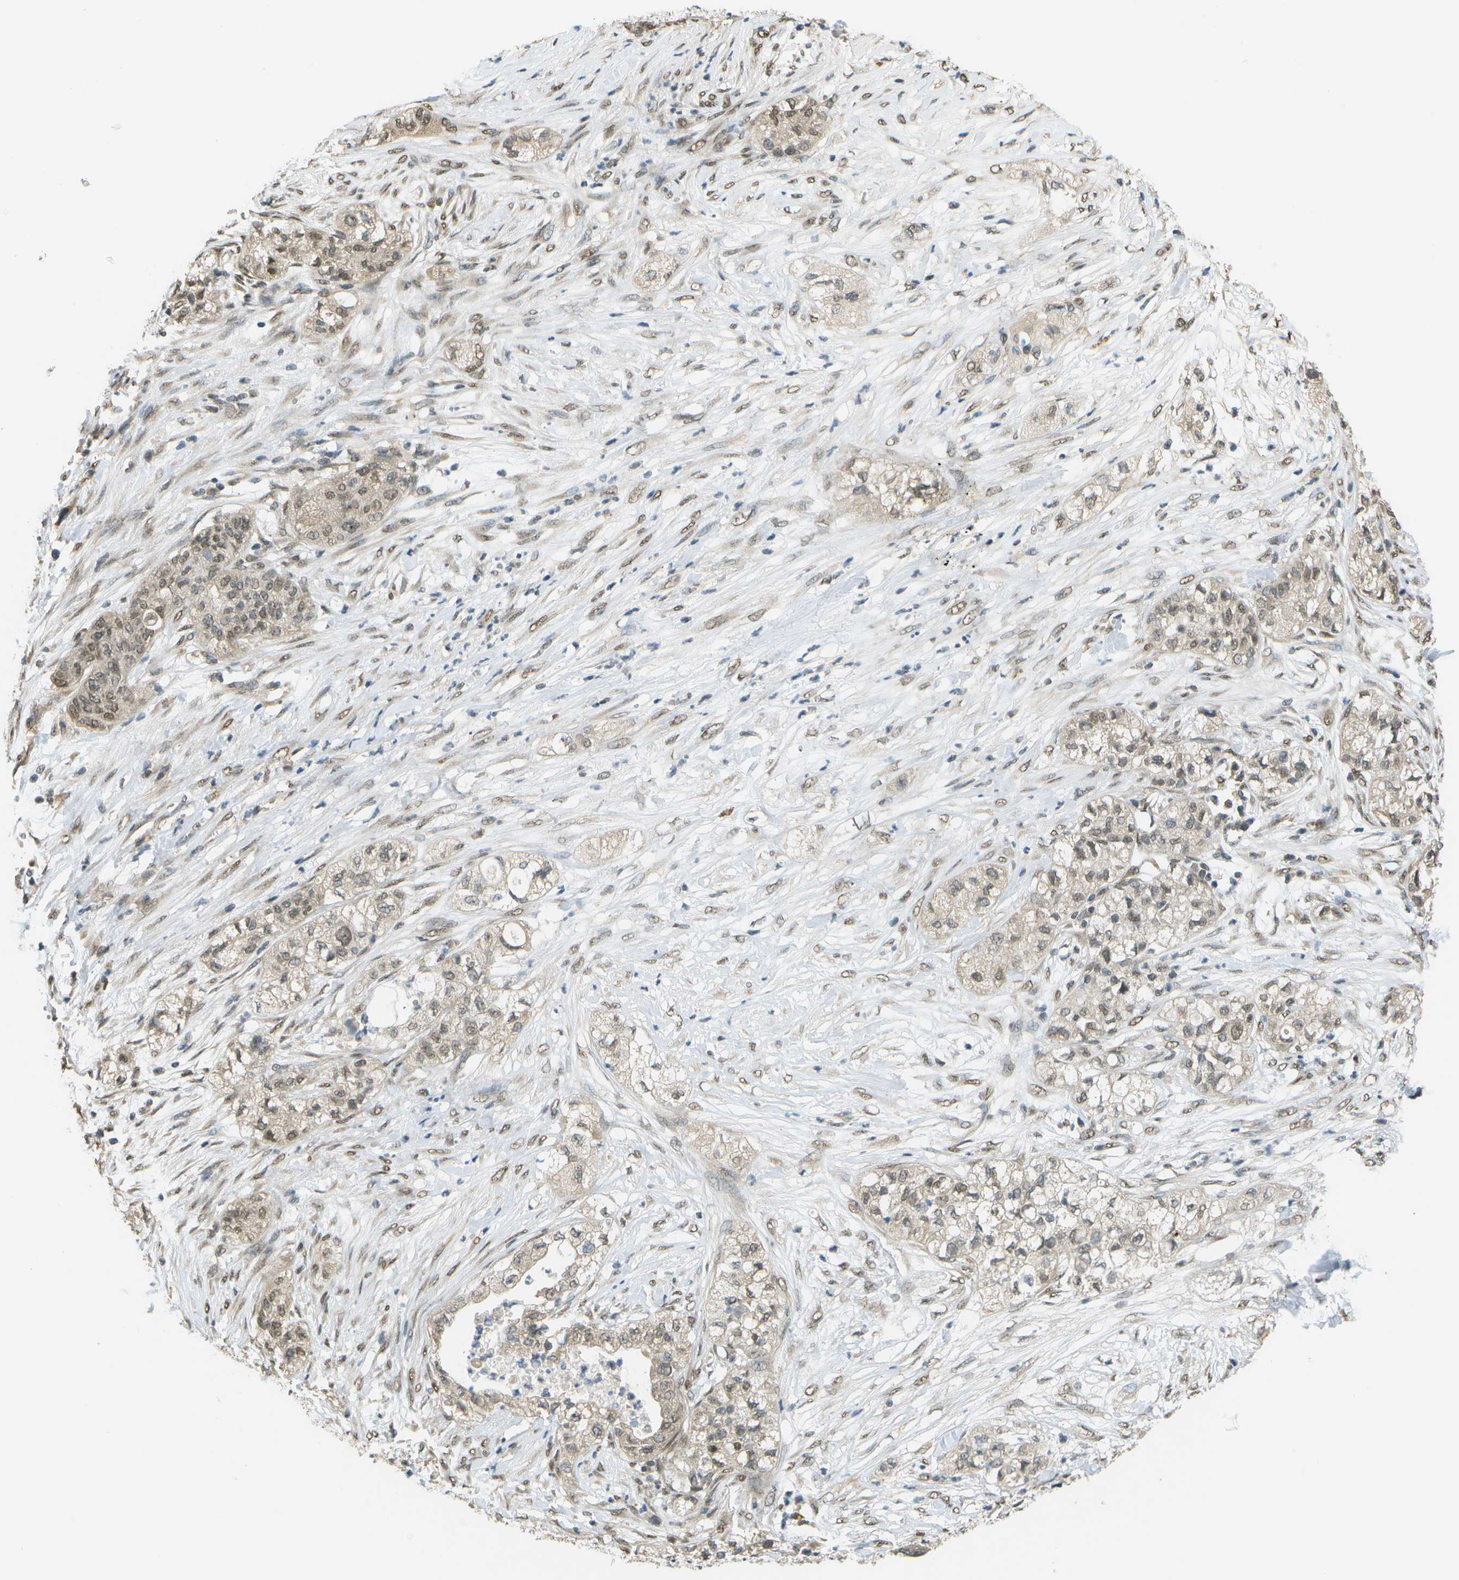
{"staining": {"intensity": "weak", "quantity": ">75%", "location": "nuclear"}, "tissue": "pancreatic cancer", "cell_type": "Tumor cells", "image_type": "cancer", "snomed": [{"axis": "morphology", "description": "Adenocarcinoma, NOS"}, {"axis": "topography", "description": "Pancreas"}], "caption": "A micrograph of human adenocarcinoma (pancreatic) stained for a protein demonstrates weak nuclear brown staining in tumor cells.", "gene": "ABL2", "patient": {"sex": "female", "age": 78}}